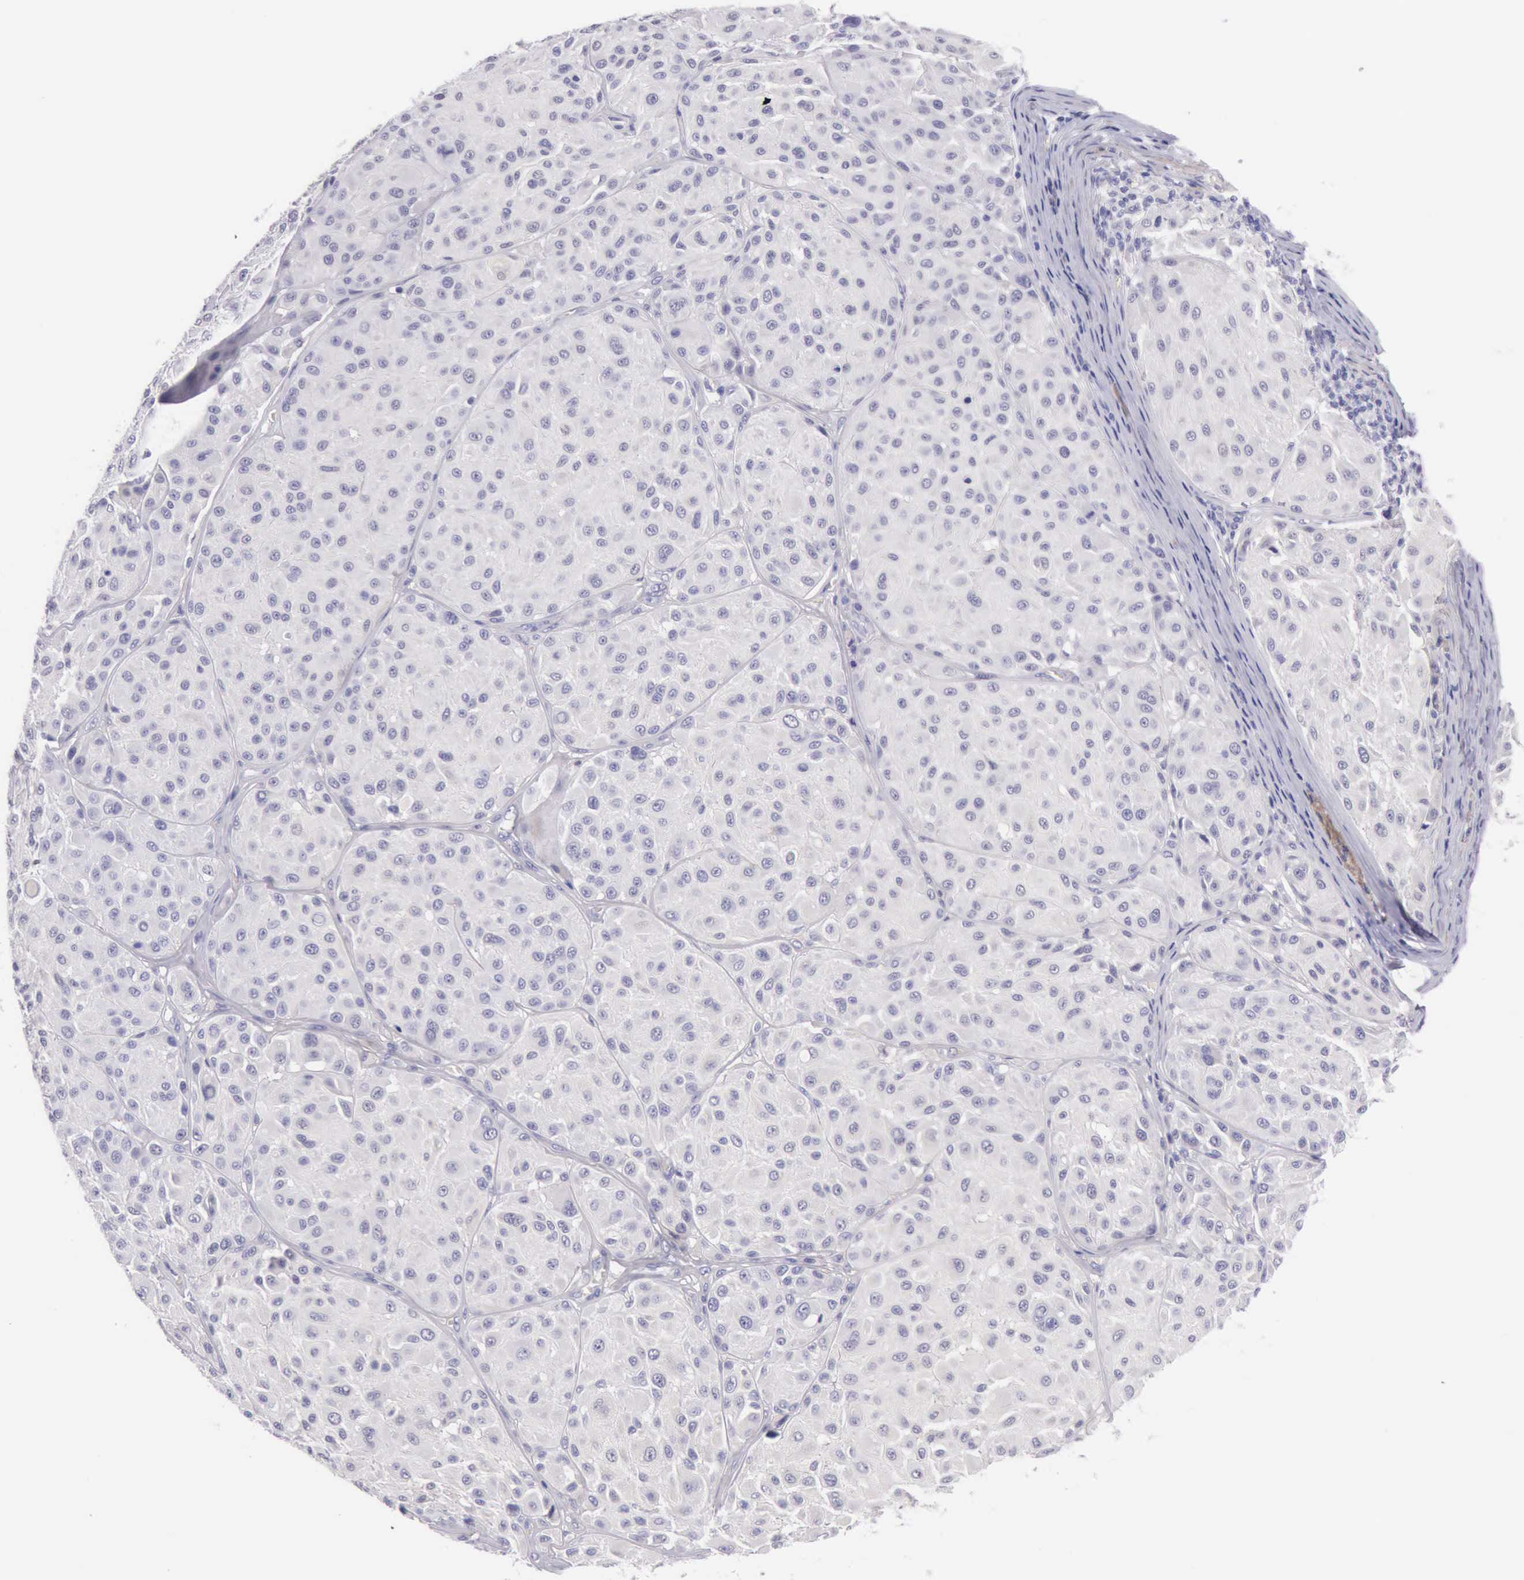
{"staining": {"intensity": "negative", "quantity": "none", "location": "none"}, "tissue": "melanoma", "cell_type": "Tumor cells", "image_type": "cancer", "snomed": [{"axis": "morphology", "description": "Malignant melanoma, NOS"}, {"axis": "topography", "description": "Skin"}], "caption": "The histopathology image demonstrates no staining of tumor cells in malignant melanoma. (DAB (3,3'-diaminobenzidine) IHC, high magnification).", "gene": "LRFN5", "patient": {"sex": "male", "age": 36}}